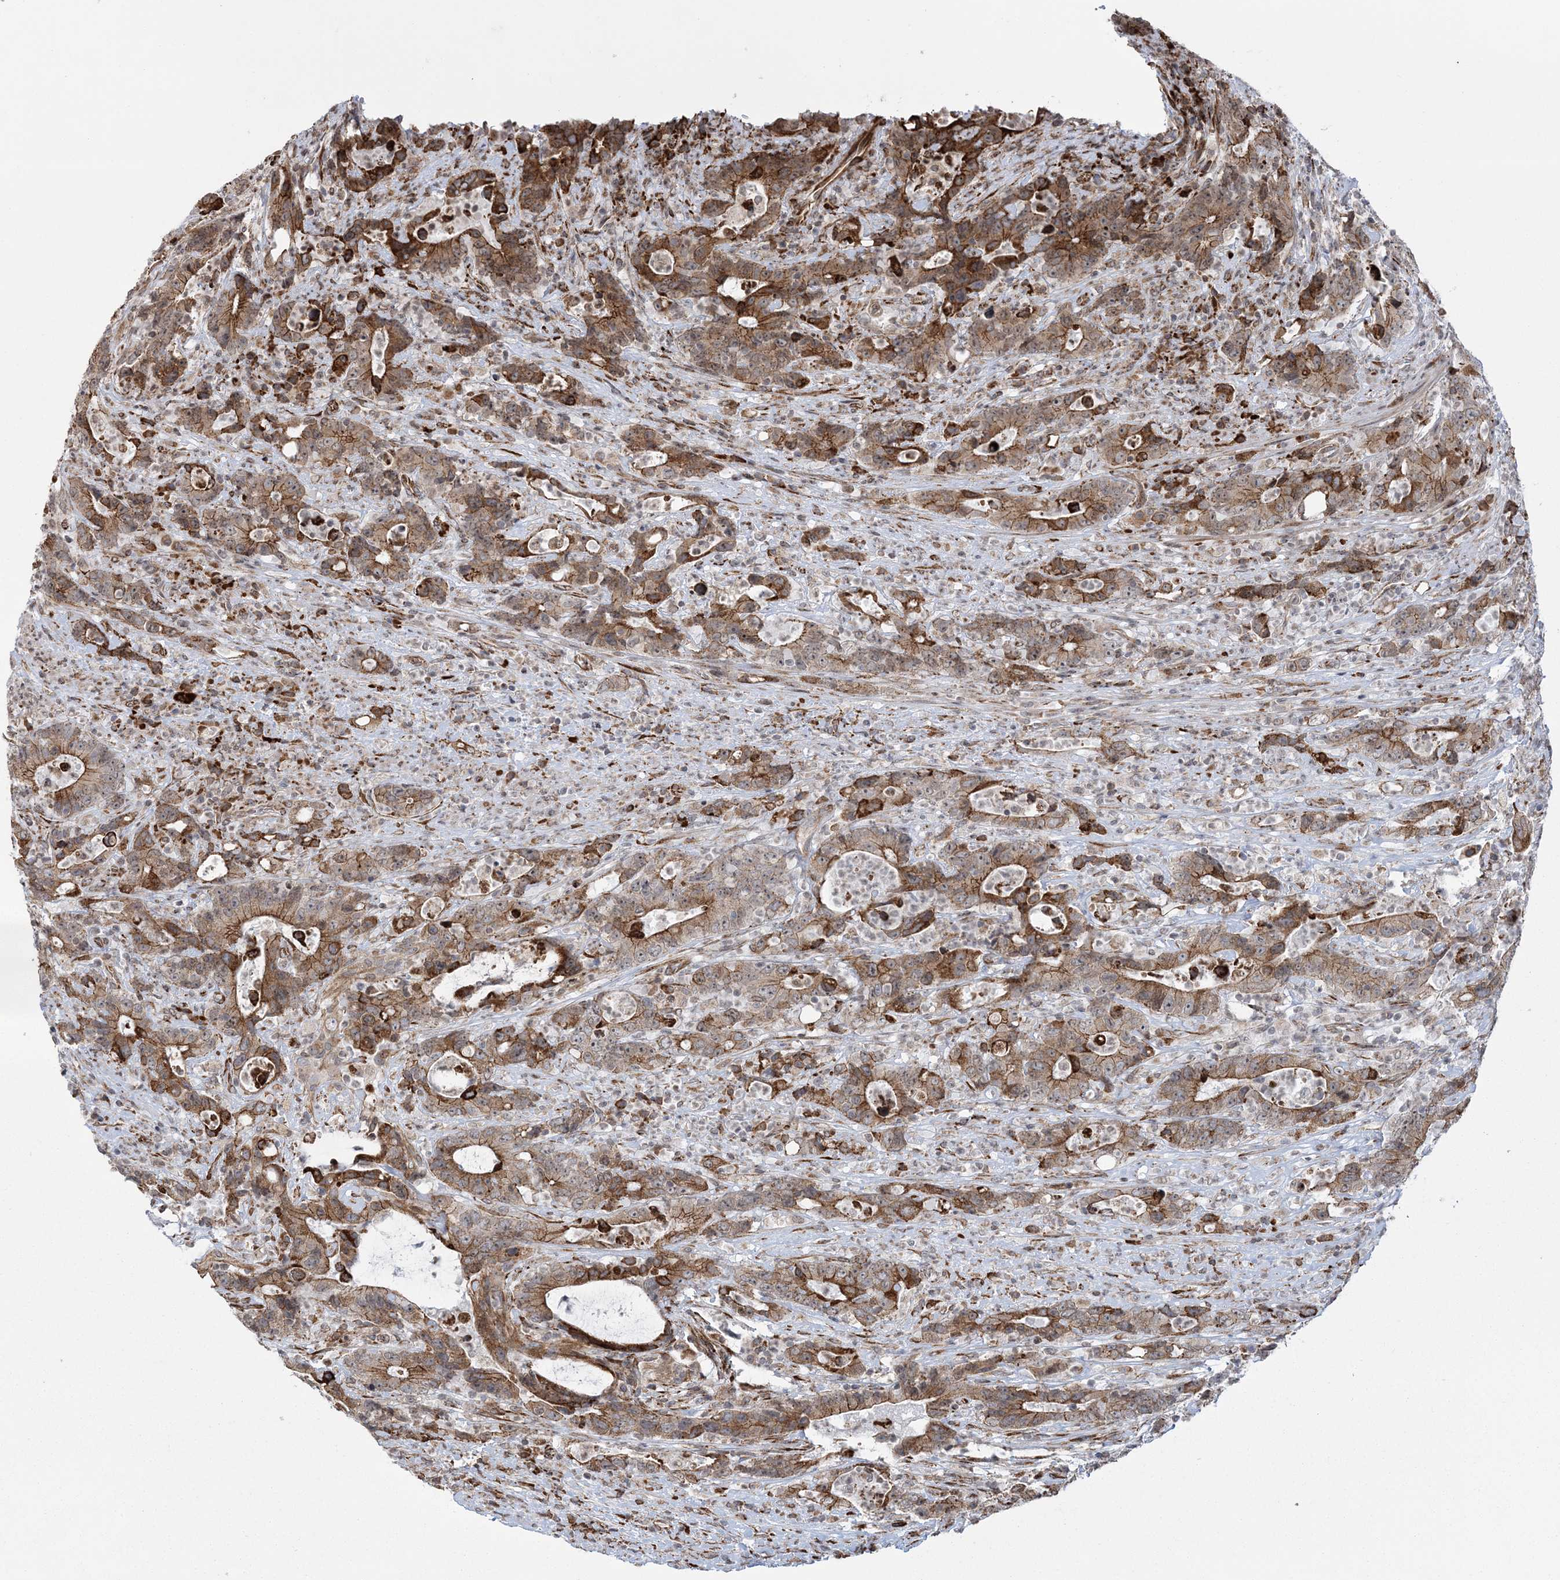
{"staining": {"intensity": "moderate", "quantity": ">75%", "location": "cytoplasmic/membranous"}, "tissue": "colorectal cancer", "cell_type": "Tumor cells", "image_type": "cancer", "snomed": [{"axis": "morphology", "description": "Adenocarcinoma, NOS"}, {"axis": "topography", "description": "Colon"}], "caption": "Tumor cells exhibit medium levels of moderate cytoplasmic/membranous staining in about >75% of cells in human colorectal adenocarcinoma.", "gene": "EFCAB12", "patient": {"sex": "female", "age": 75}}